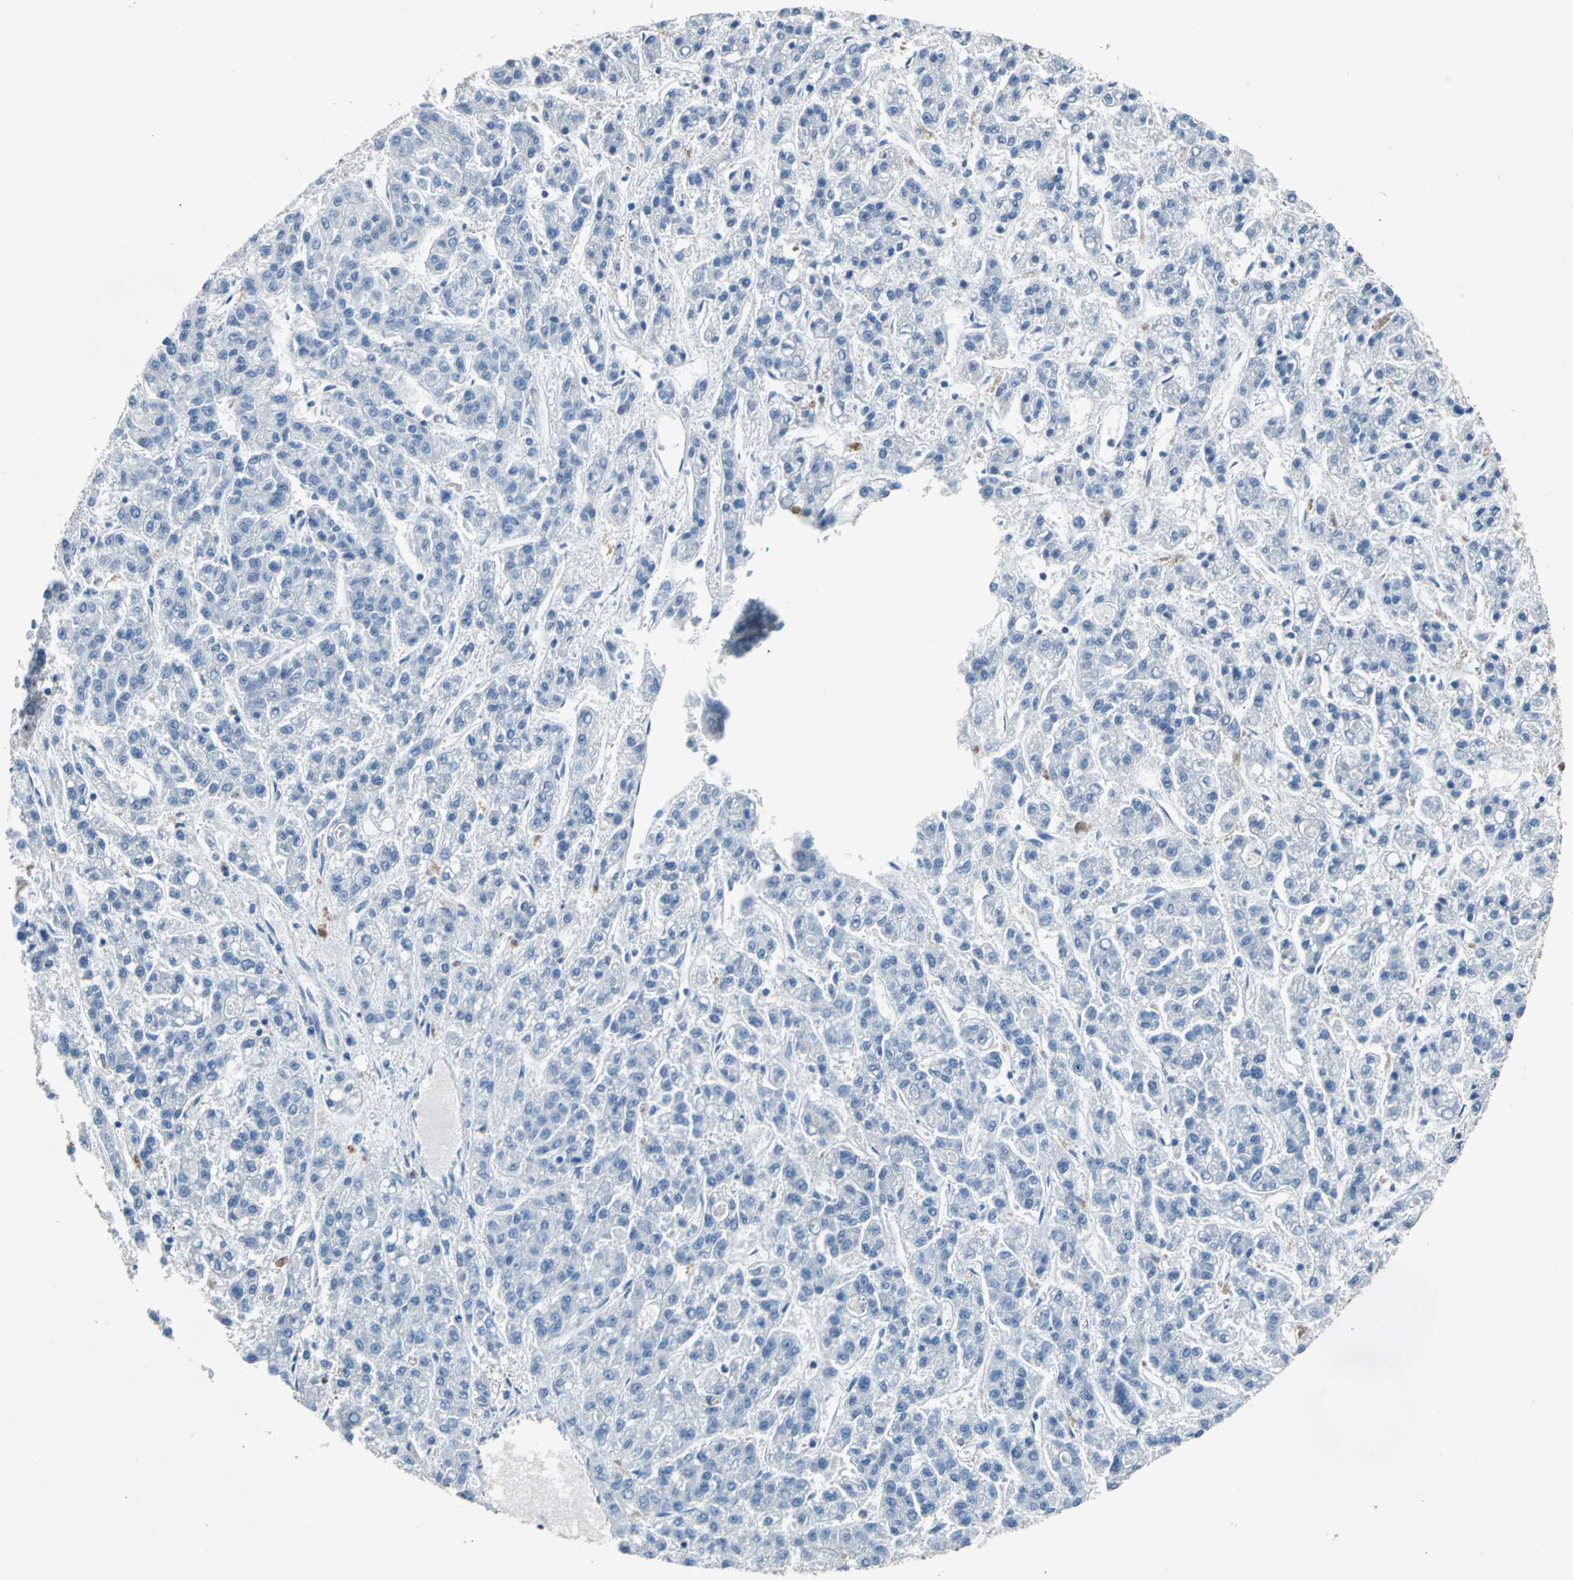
{"staining": {"intensity": "negative", "quantity": "none", "location": "none"}, "tissue": "liver cancer", "cell_type": "Tumor cells", "image_type": "cancer", "snomed": [{"axis": "morphology", "description": "Carcinoma, Hepatocellular, NOS"}, {"axis": "topography", "description": "Liver"}], "caption": "IHC of human liver cancer (hepatocellular carcinoma) reveals no positivity in tumor cells.", "gene": "RPS13", "patient": {"sex": "male", "age": 70}}